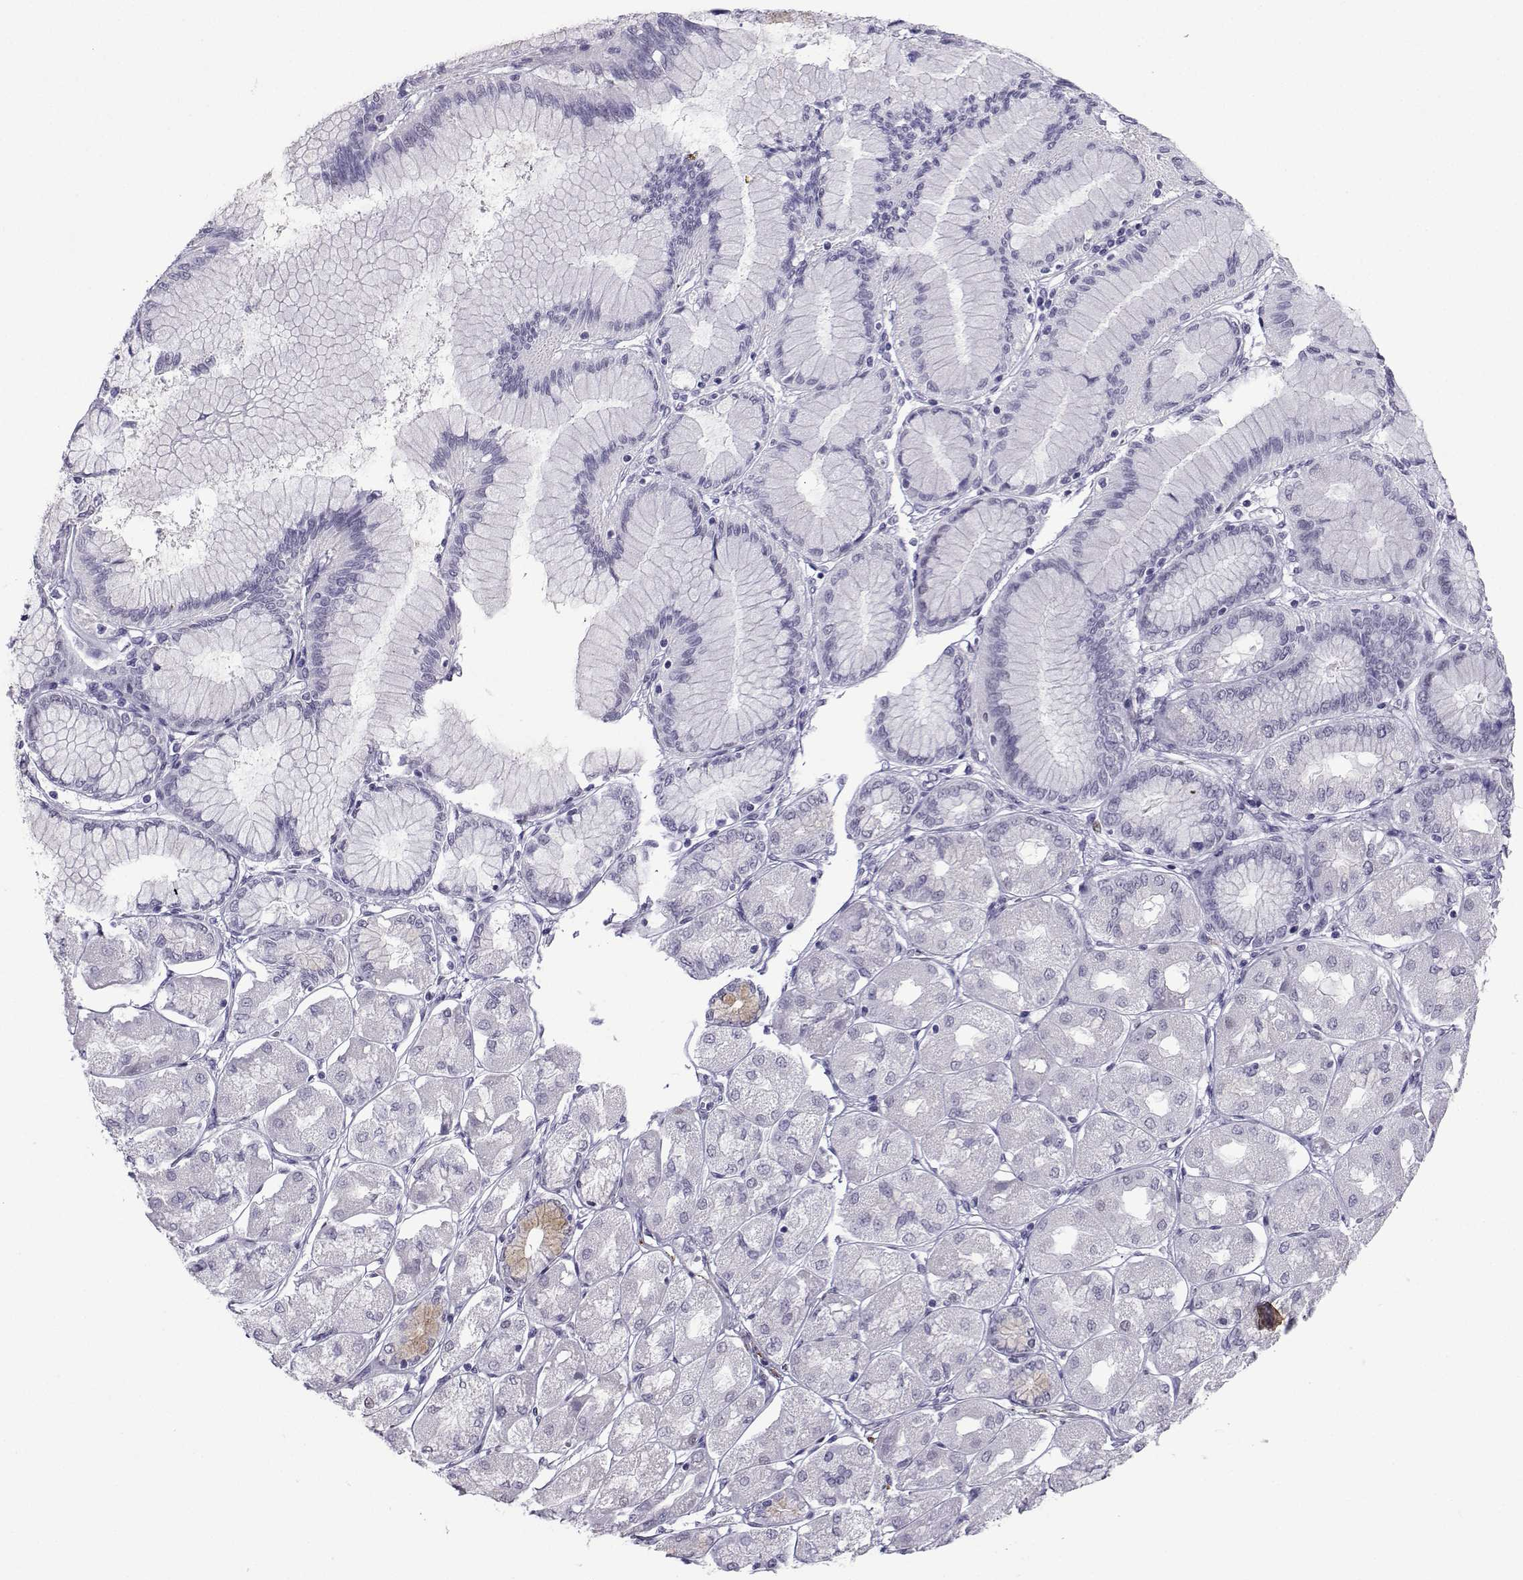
{"staining": {"intensity": "negative", "quantity": "none", "location": "none"}, "tissue": "stomach cancer", "cell_type": "Tumor cells", "image_type": "cancer", "snomed": [{"axis": "morphology", "description": "Normal tissue, NOS"}, {"axis": "morphology", "description": "Adenocarcinoma, NOS"}, {"axis": "morphology", "description": "Adenocarcinoma, High grade"}, {"axis": "topography", "description": "Stomach, upper"}, {"axis": "topography", "description": "Stomach"}], "caption": "Photomicrograph shows no significant protein staining in tumor cells of adenocarcinoma (stomach).", "gene": "LORICRIN", "patient": {"sex": "female", "age": 65}}